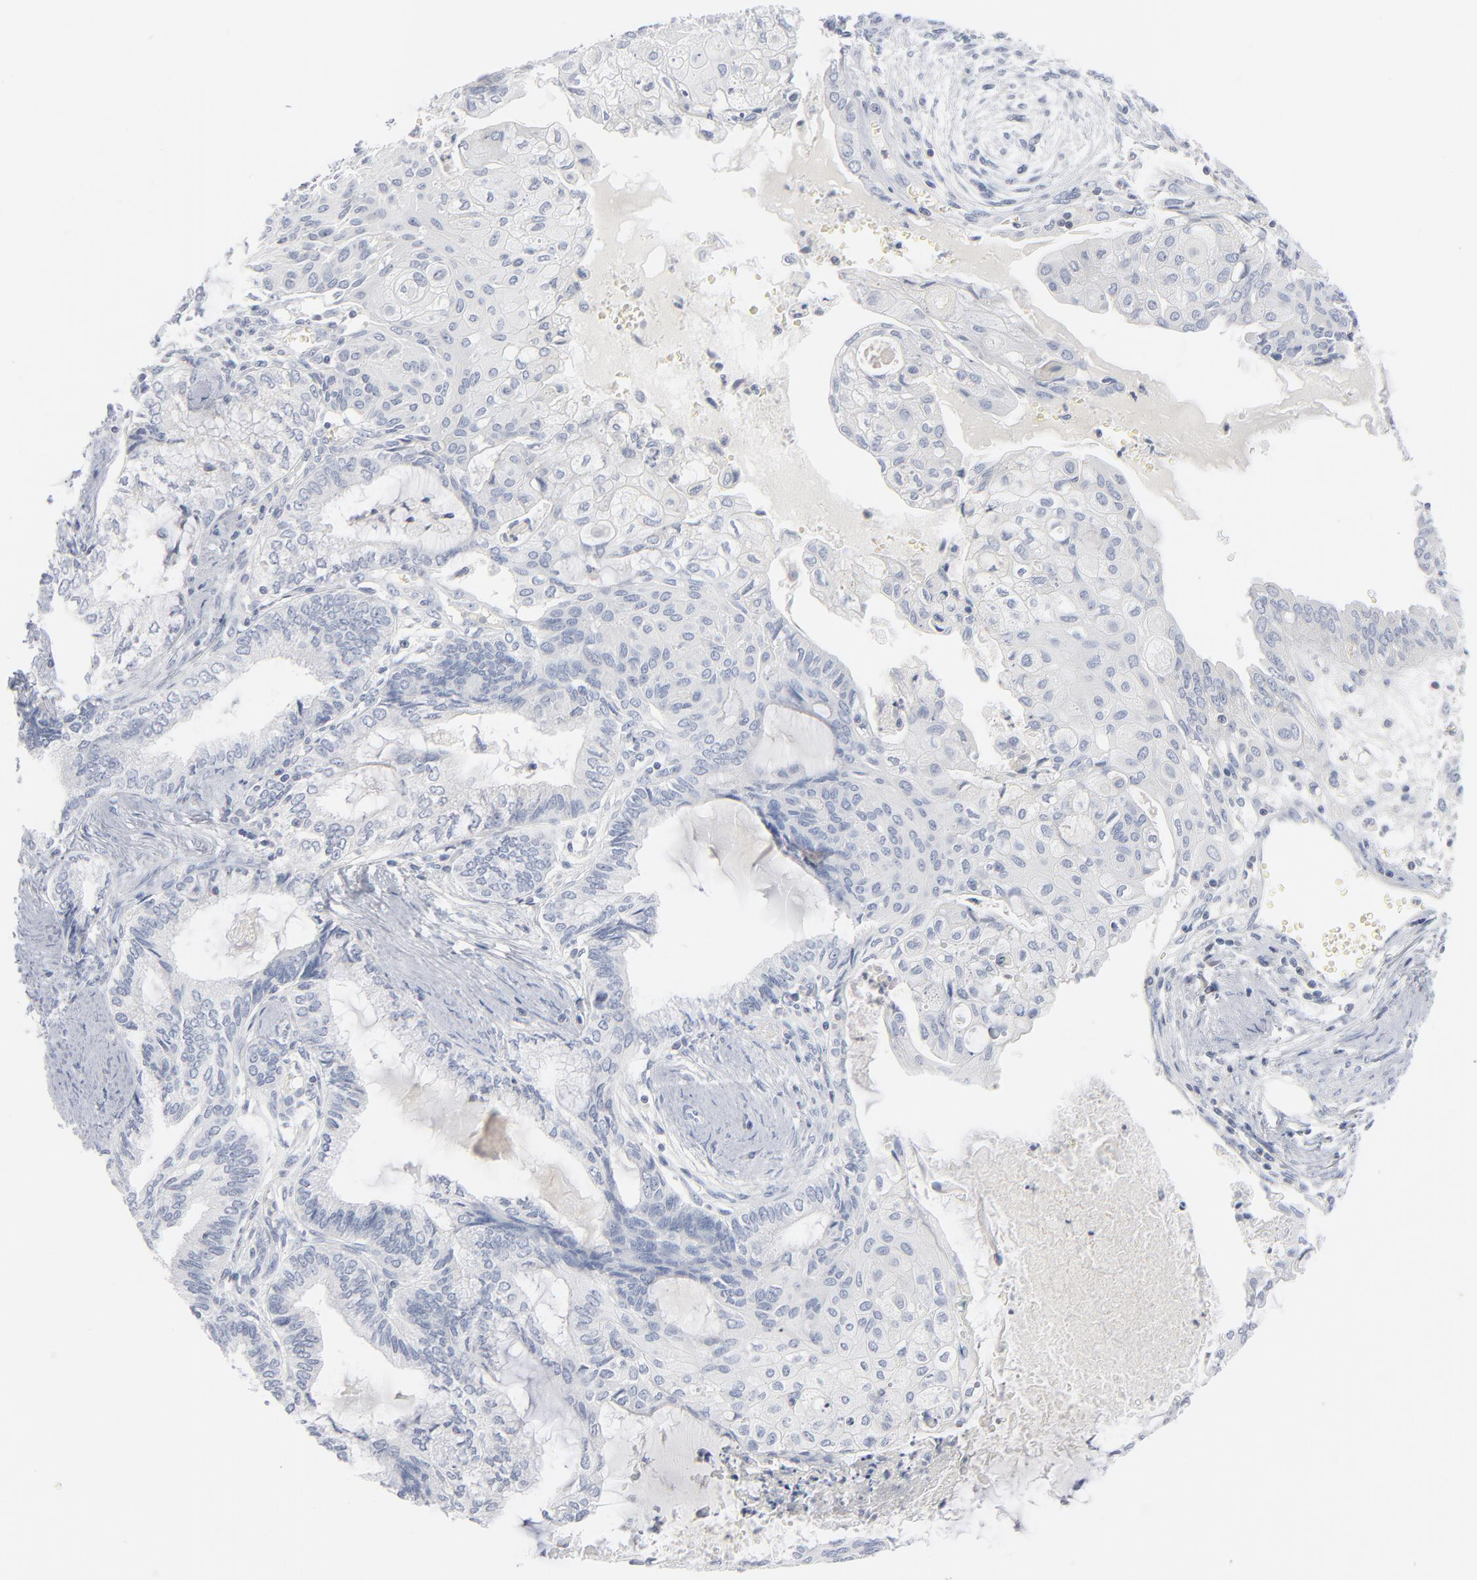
{"staining": {"intensity": "negative", "quantity": "none", "location": "none"}, "tissue": "endometrial cancer", "cell_type": "Tumor cells", "image_type": "cancer", "snomed": [{"axis": "morphology", "description": "Adenocarcinoma, NOS"}, {"axis": "topography", "description": "Endometrium"}], "caption": "Immunohistochemistry (IHC) micrograph of adenocarcinoma (endometrial) stained for a protein (brown), which shows no expression in tumor cells. (IHC, brightfield microscopy, high magnification).", "gene": "PTK2B", "patient": {"sex": "female", "age": 79}}